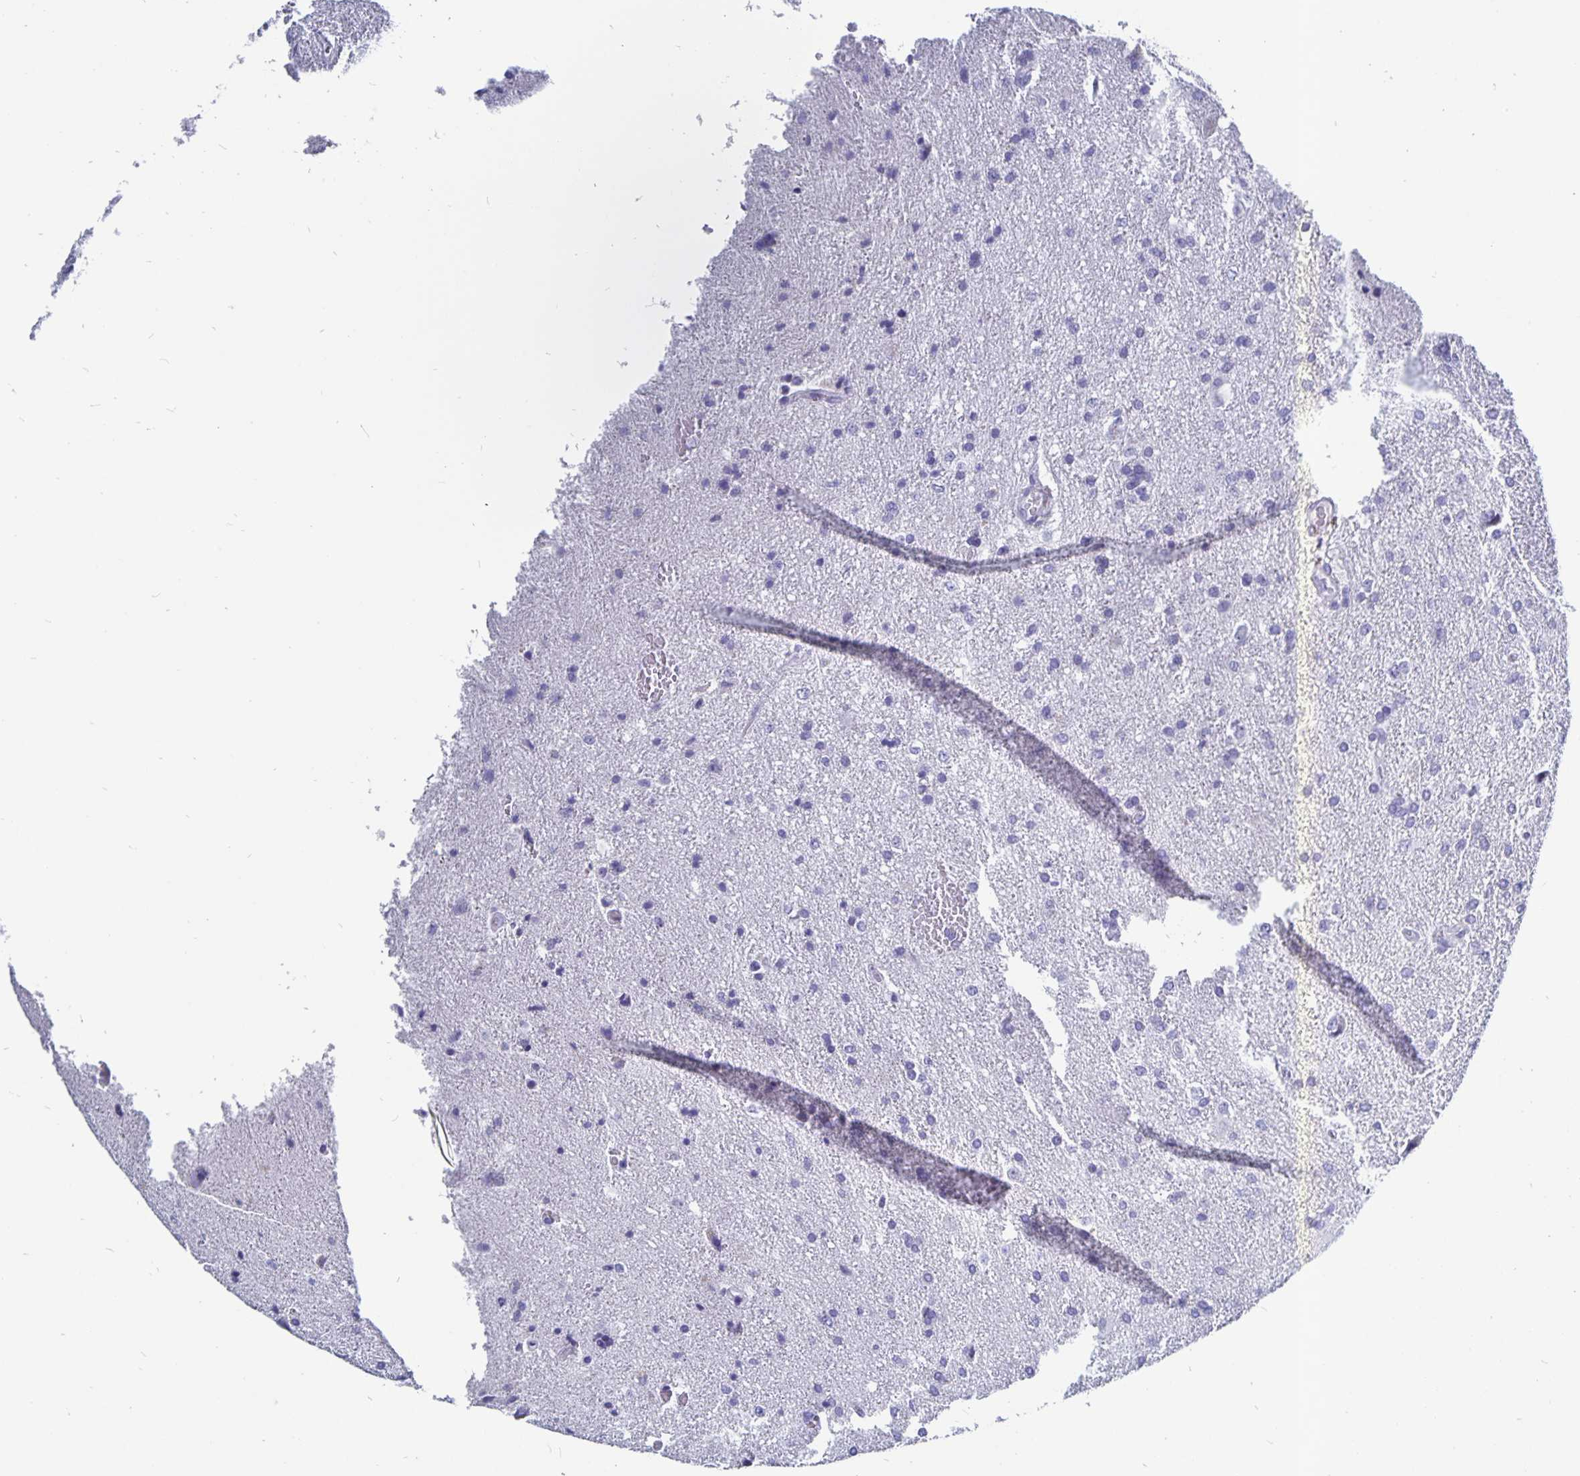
{"staining": {"intensity": "negative", "quantity": "none", "location": "none"}, "tissue": "glioma", "cell_type": "Tumor cells", "image_type": "cancer", "snomed": [{"axis": "morphology", "description": "Glioma, malignant, High grade"}, {"axis": "topography", "description": "Brain"}], "caption": "An IHC image of glioma is shown. There is no staining in tumor cells of glioma.", "gene": "ODF3B", "patient": {"sex": "male", "age": 68}}